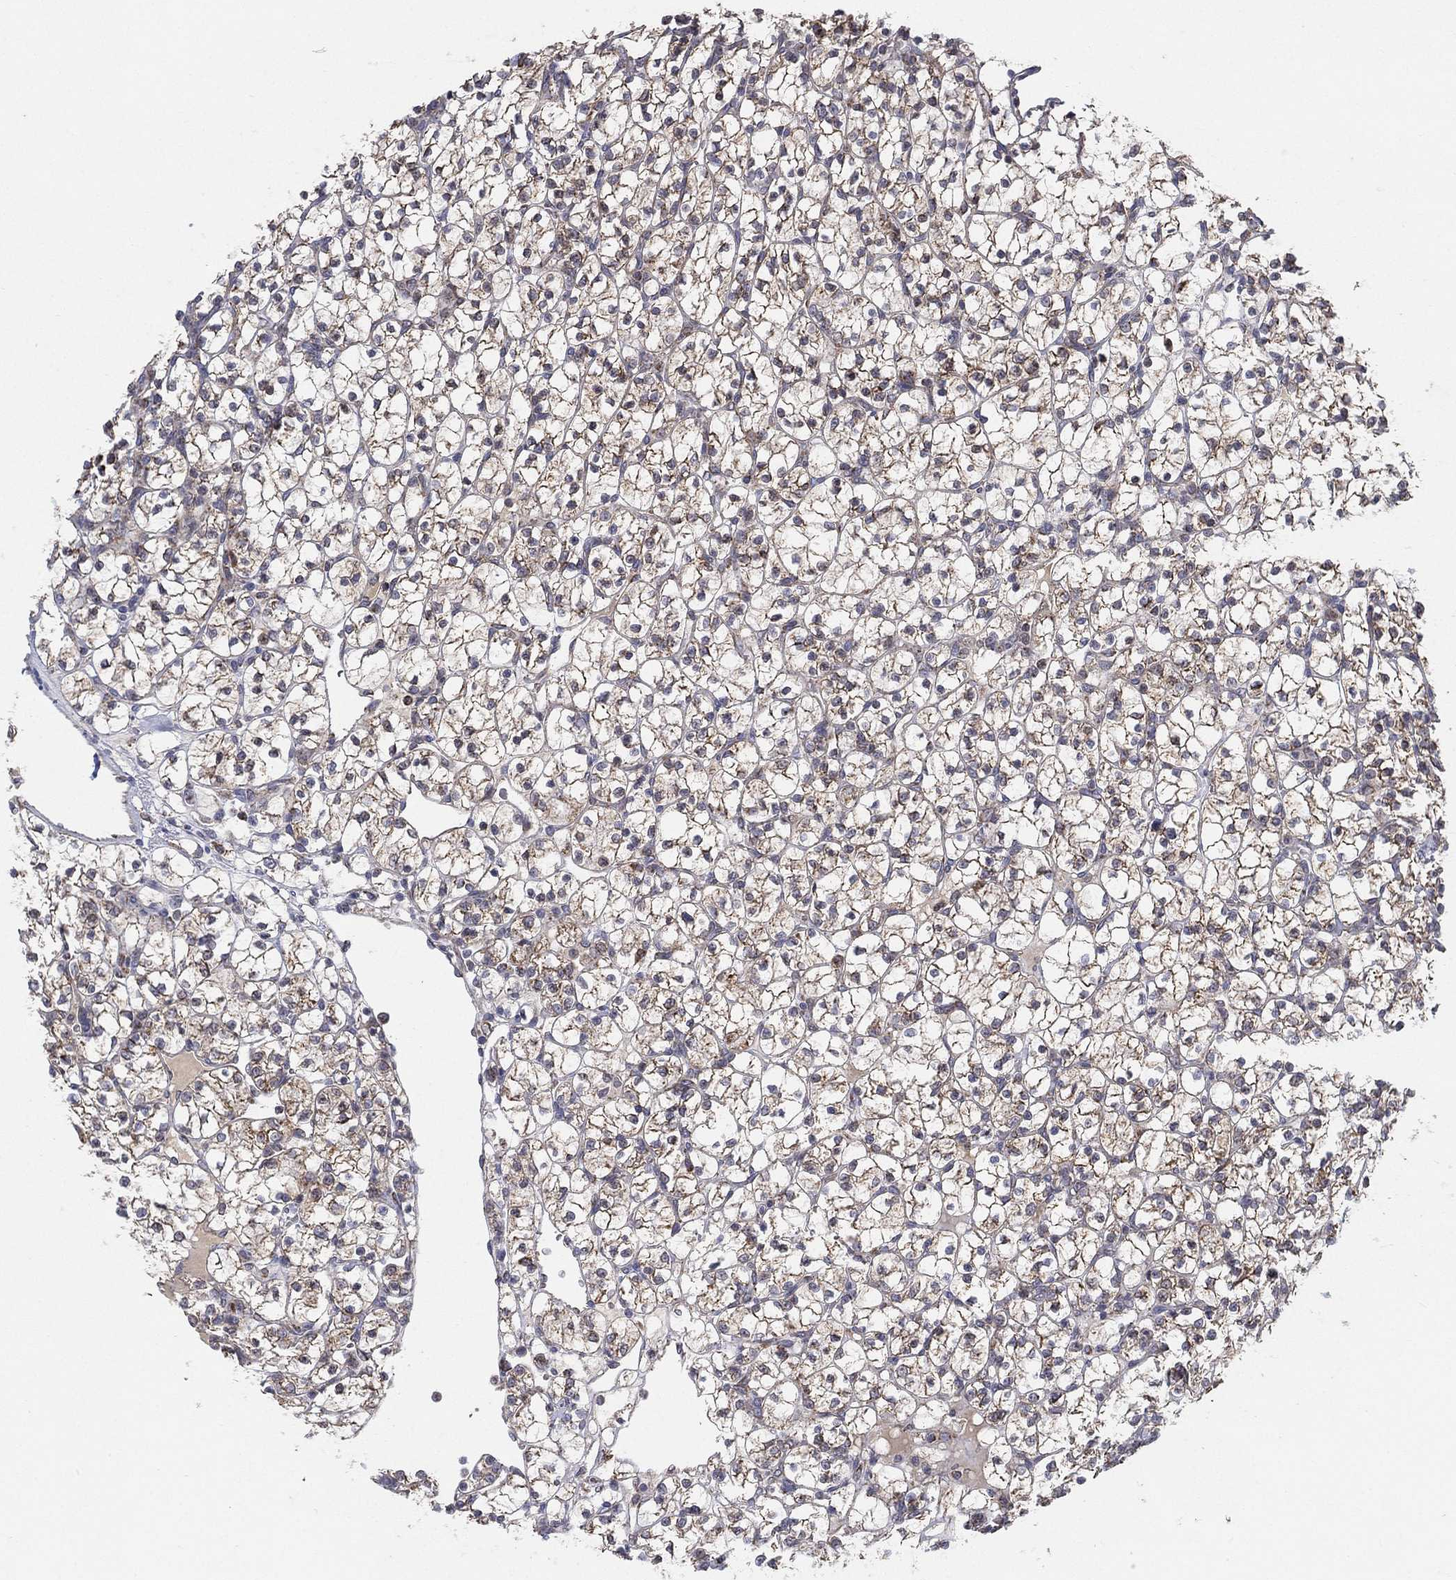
{"staining": {"intensity": "moderate", "quantity": "25%-75%", "location": "cytoplasmic/membranous"}, "tissue": "renal cancer", "cell_type": "Tumor cells", "image_type": "cancer", "snomed": [{"axis": "morphology", "description": "Adenocarcinoma, NOS"}, {"axis": "topography", "description": "Kidney"}], "caption": "Protein analysis of renal cancer (adenocarcinoma) tissue demonstrates moderate cytoplasmic/membranous expression in about 25%-75% of tumor cells. The protein of interest is stained brown, and the nuclei are stained in blue (DAB (3,3'-diaminobenzidine) IHC with brightfield microscopy, high magnification).", "gene": "PSMG4", "patient": {"sex": "female", "age": 89}}